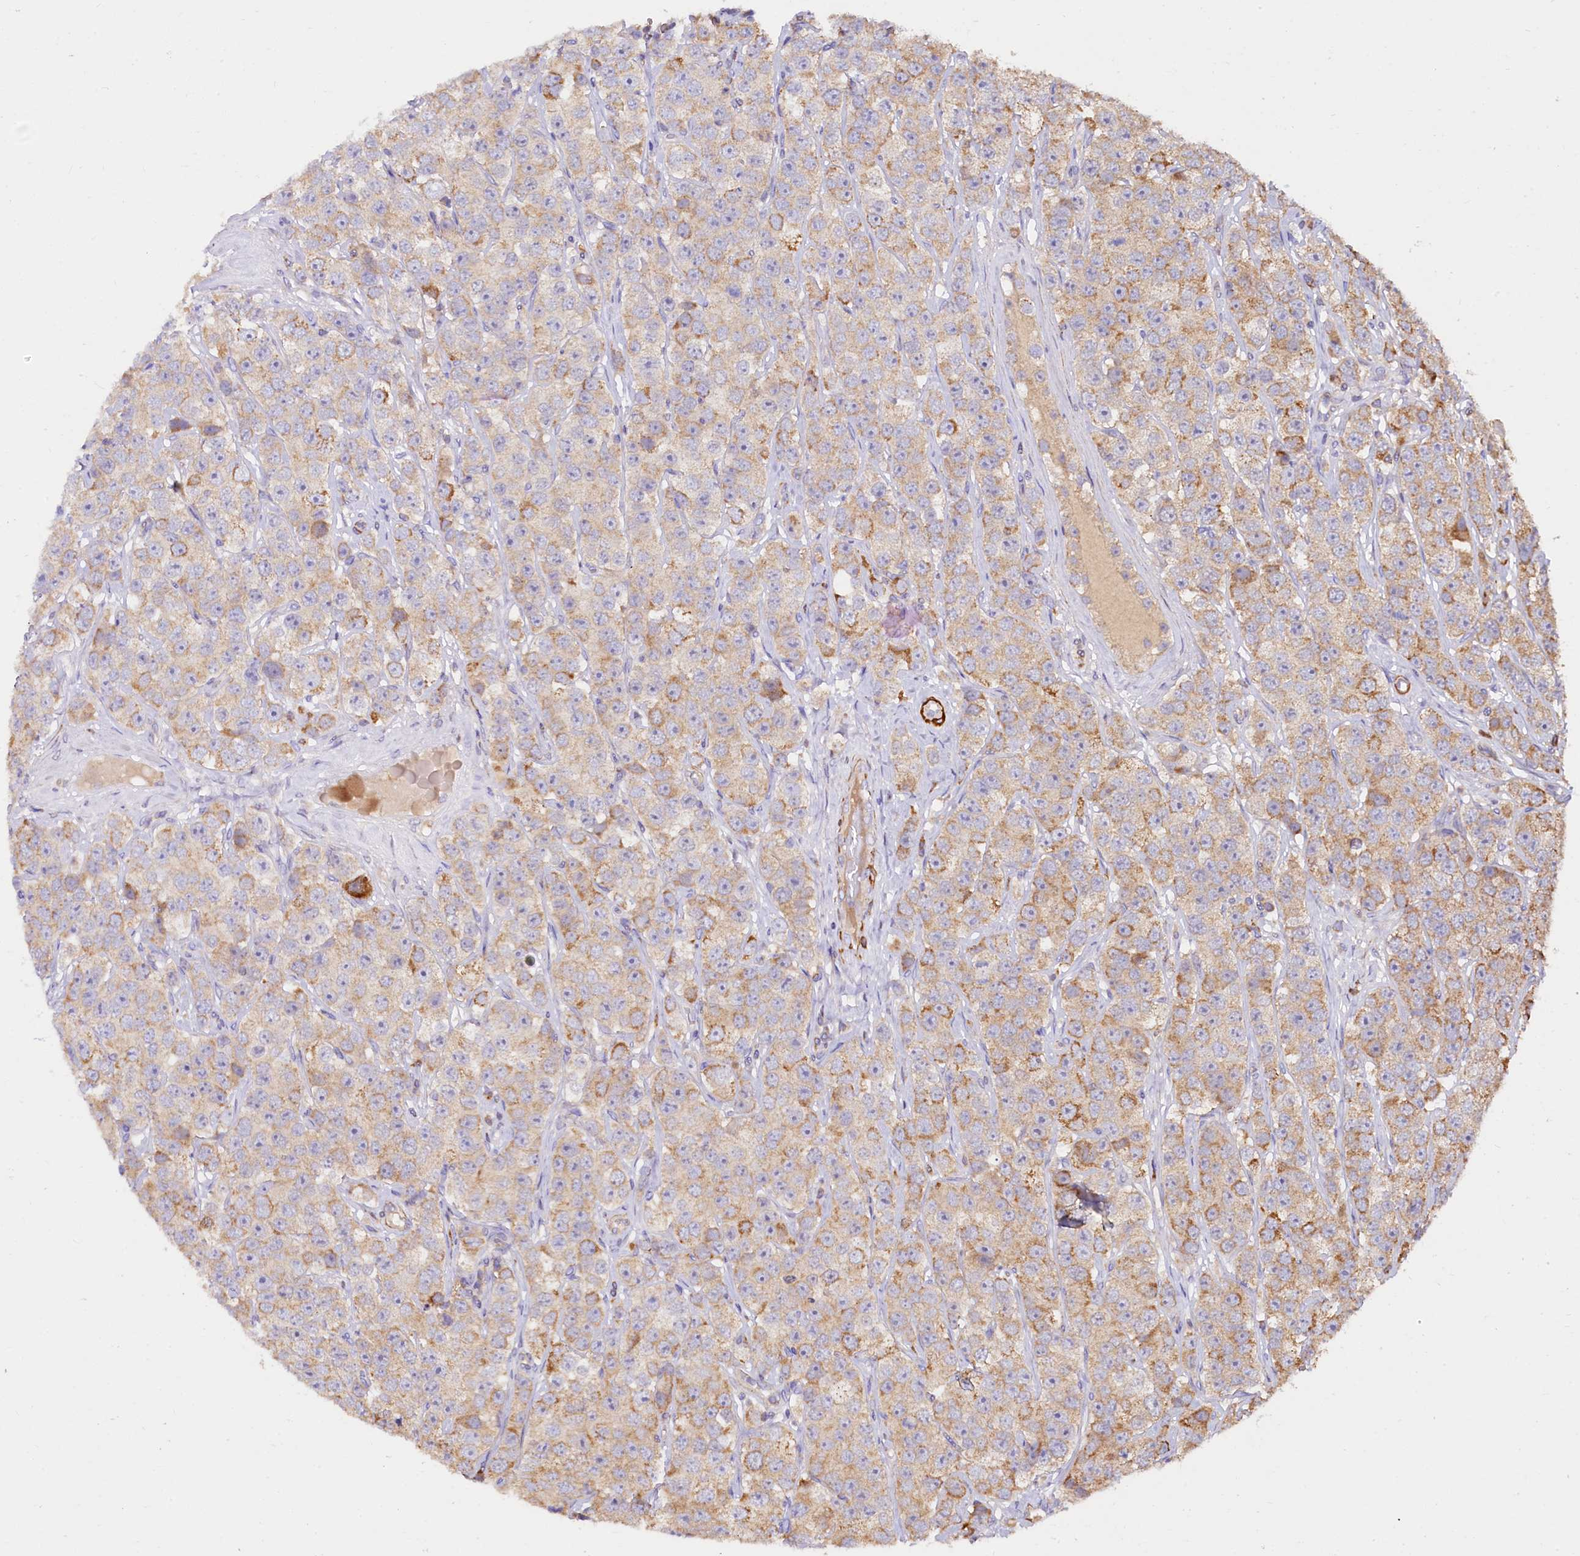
{"staining": {"intensity": "moderate", "quantity": "25%-75%", "location": "cytoplasmic/membranous"}, "tissue": "testis cancer", "cell_type": "Tumor cells", "image_type": "cancer", "snomed": [{"axis": "morphology", "description": "Seminoma, NOS"}, {"axis": "topography", "description": "Testis"}], "caption": "Immunohistochemical staining of testis seminoma demonstrates medium levels of moderate cytoplasmic/membranous protein positivity in approximately 25%-75% of tumor cells. (IHC, brightfield microscopy, high magnification).", "gene": "CIAO3", "patient": {"sex": "male", "age": 28}}